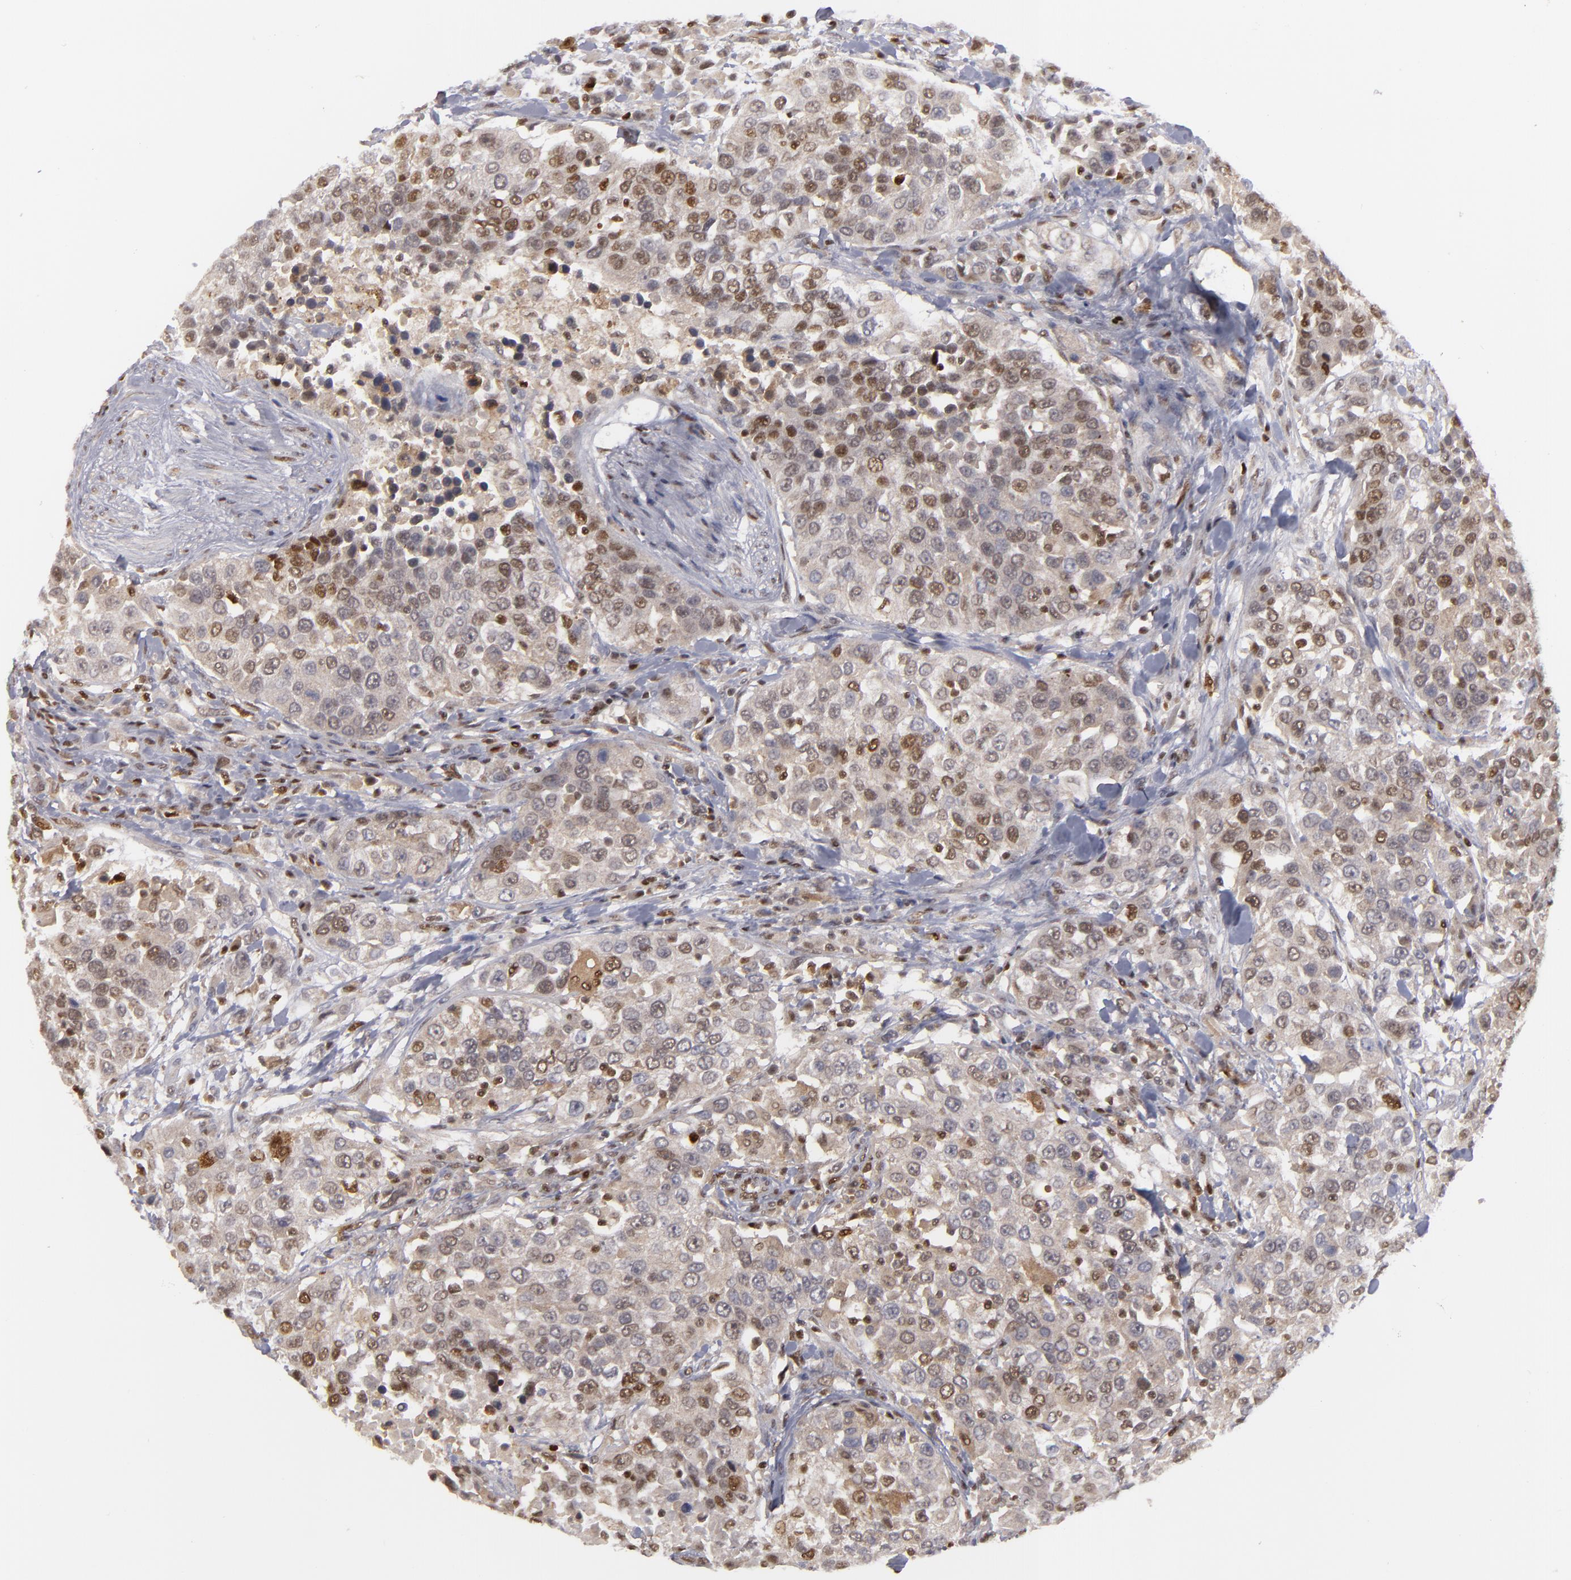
{"staining": {"intensity": "moderate", "quantity": "25%-75%", "location": "cytoplasmic/membranous,nuclear"}, "tissue": "urothelial cancer", "cell_type": "Tumor cells", "image_type": "cancer", "snomed": [{"axis": "morphology", "description": "Urothelial carcinoma, High grade"}, {"axis": "topography", "description": "Urinary bladder"}], "caption": "A photomicrograph showing moderate cytoplasmic/membranous and nuclear positivity in approximately 25%-75% of tumor cells in urothelial carcinoma (high-grade), as visualized by brown immunohistochemical staining.", "gene": "GSR", "patient": {"sex": "female", "age": 80}}